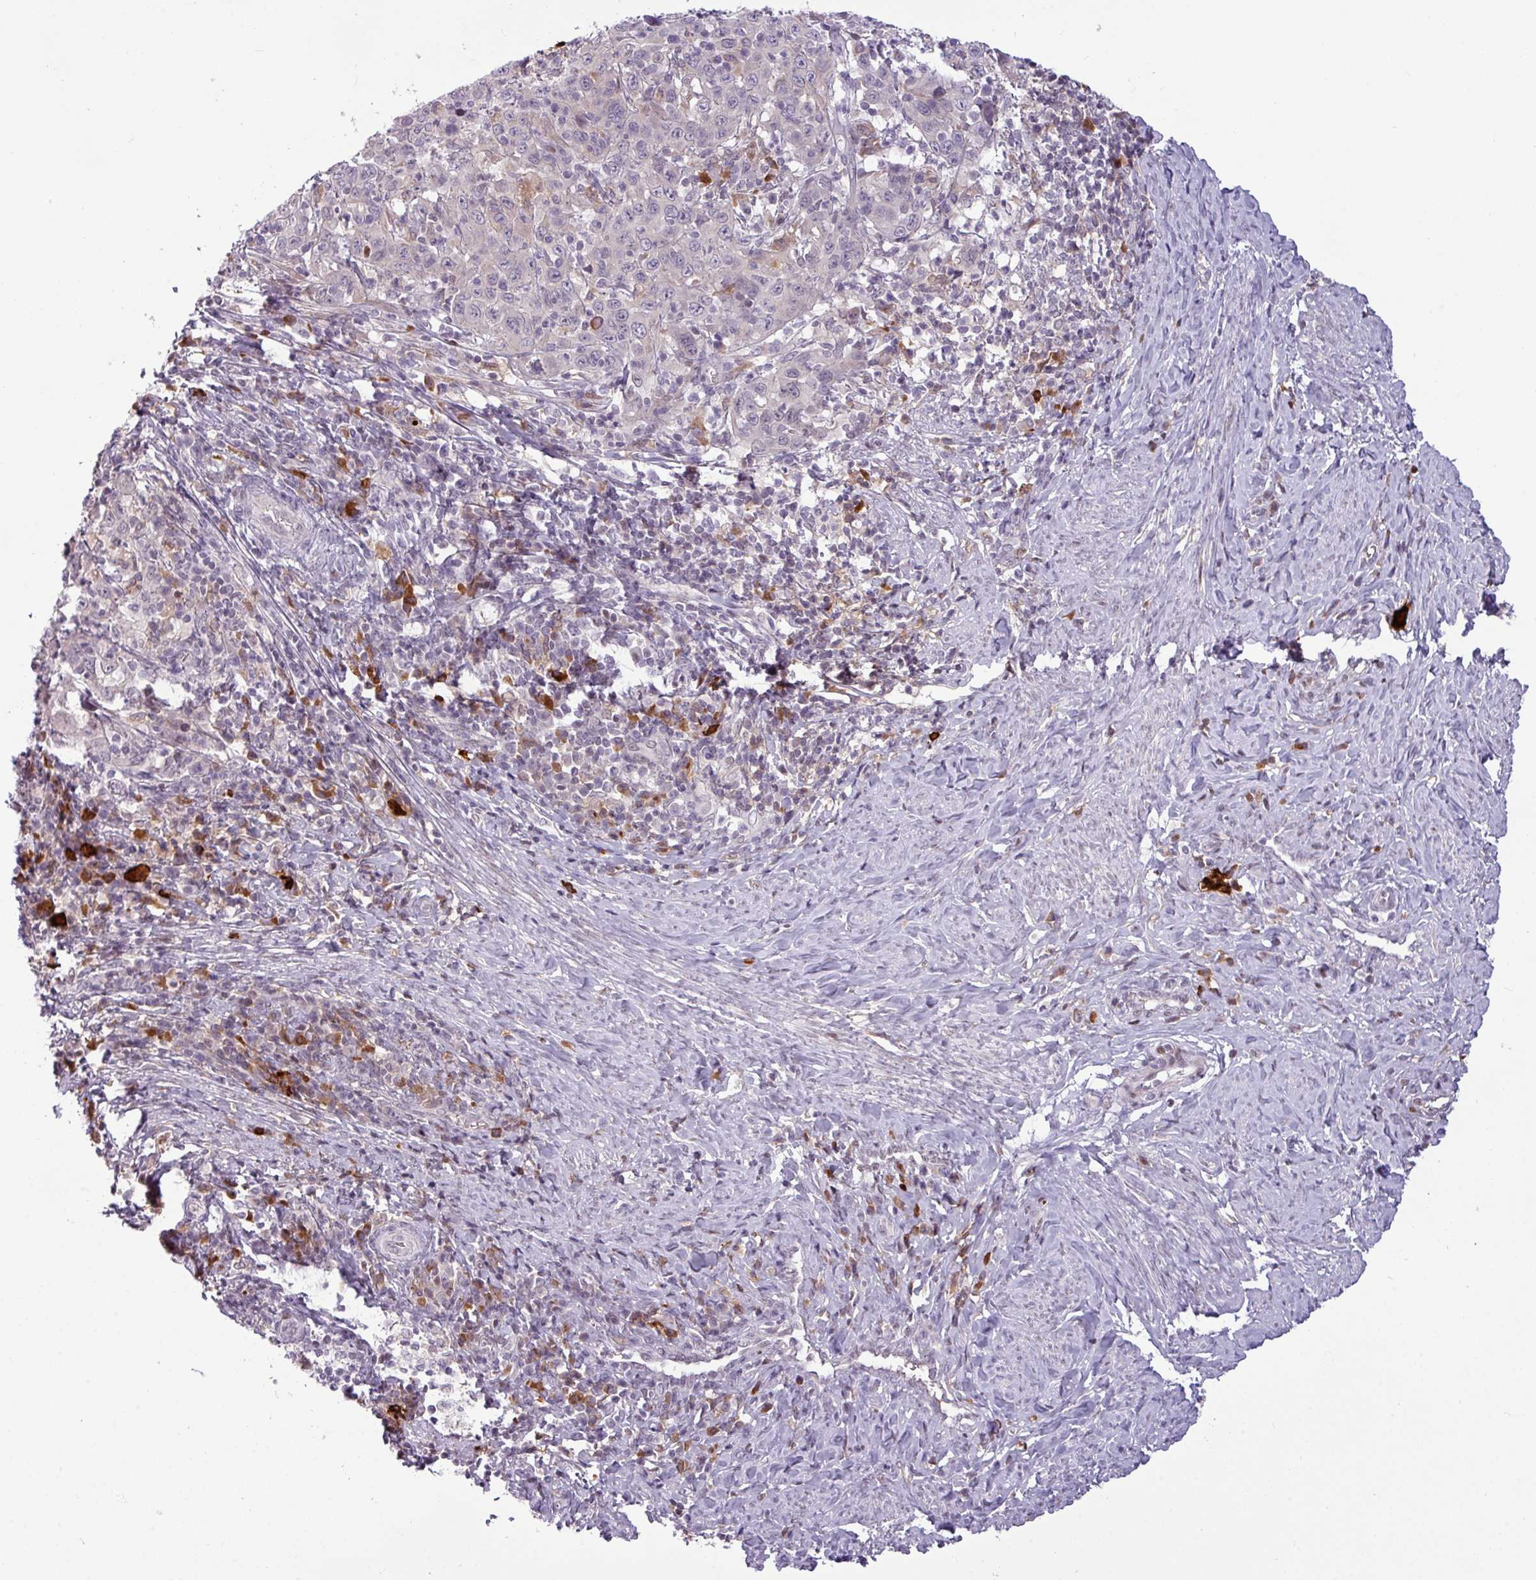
{"staining": {"intensity": "negative", "quantity": "none", "location": "none"}, "tissue": "cervical cancer", "cell_type": "Tumor cells", "image_type": "cancer", "snomed": [{"axis": "morphology", "description": "Squamous cell carcinoma, NOS"}, {"axis": "topography", "description": "Cervix"}], "caption": "This is an IHC micrograph of cervical cancer. There is no expression in tumor cells.", "gene": "SLC66A2", "patient": {"sex": "female", "age": 46}}